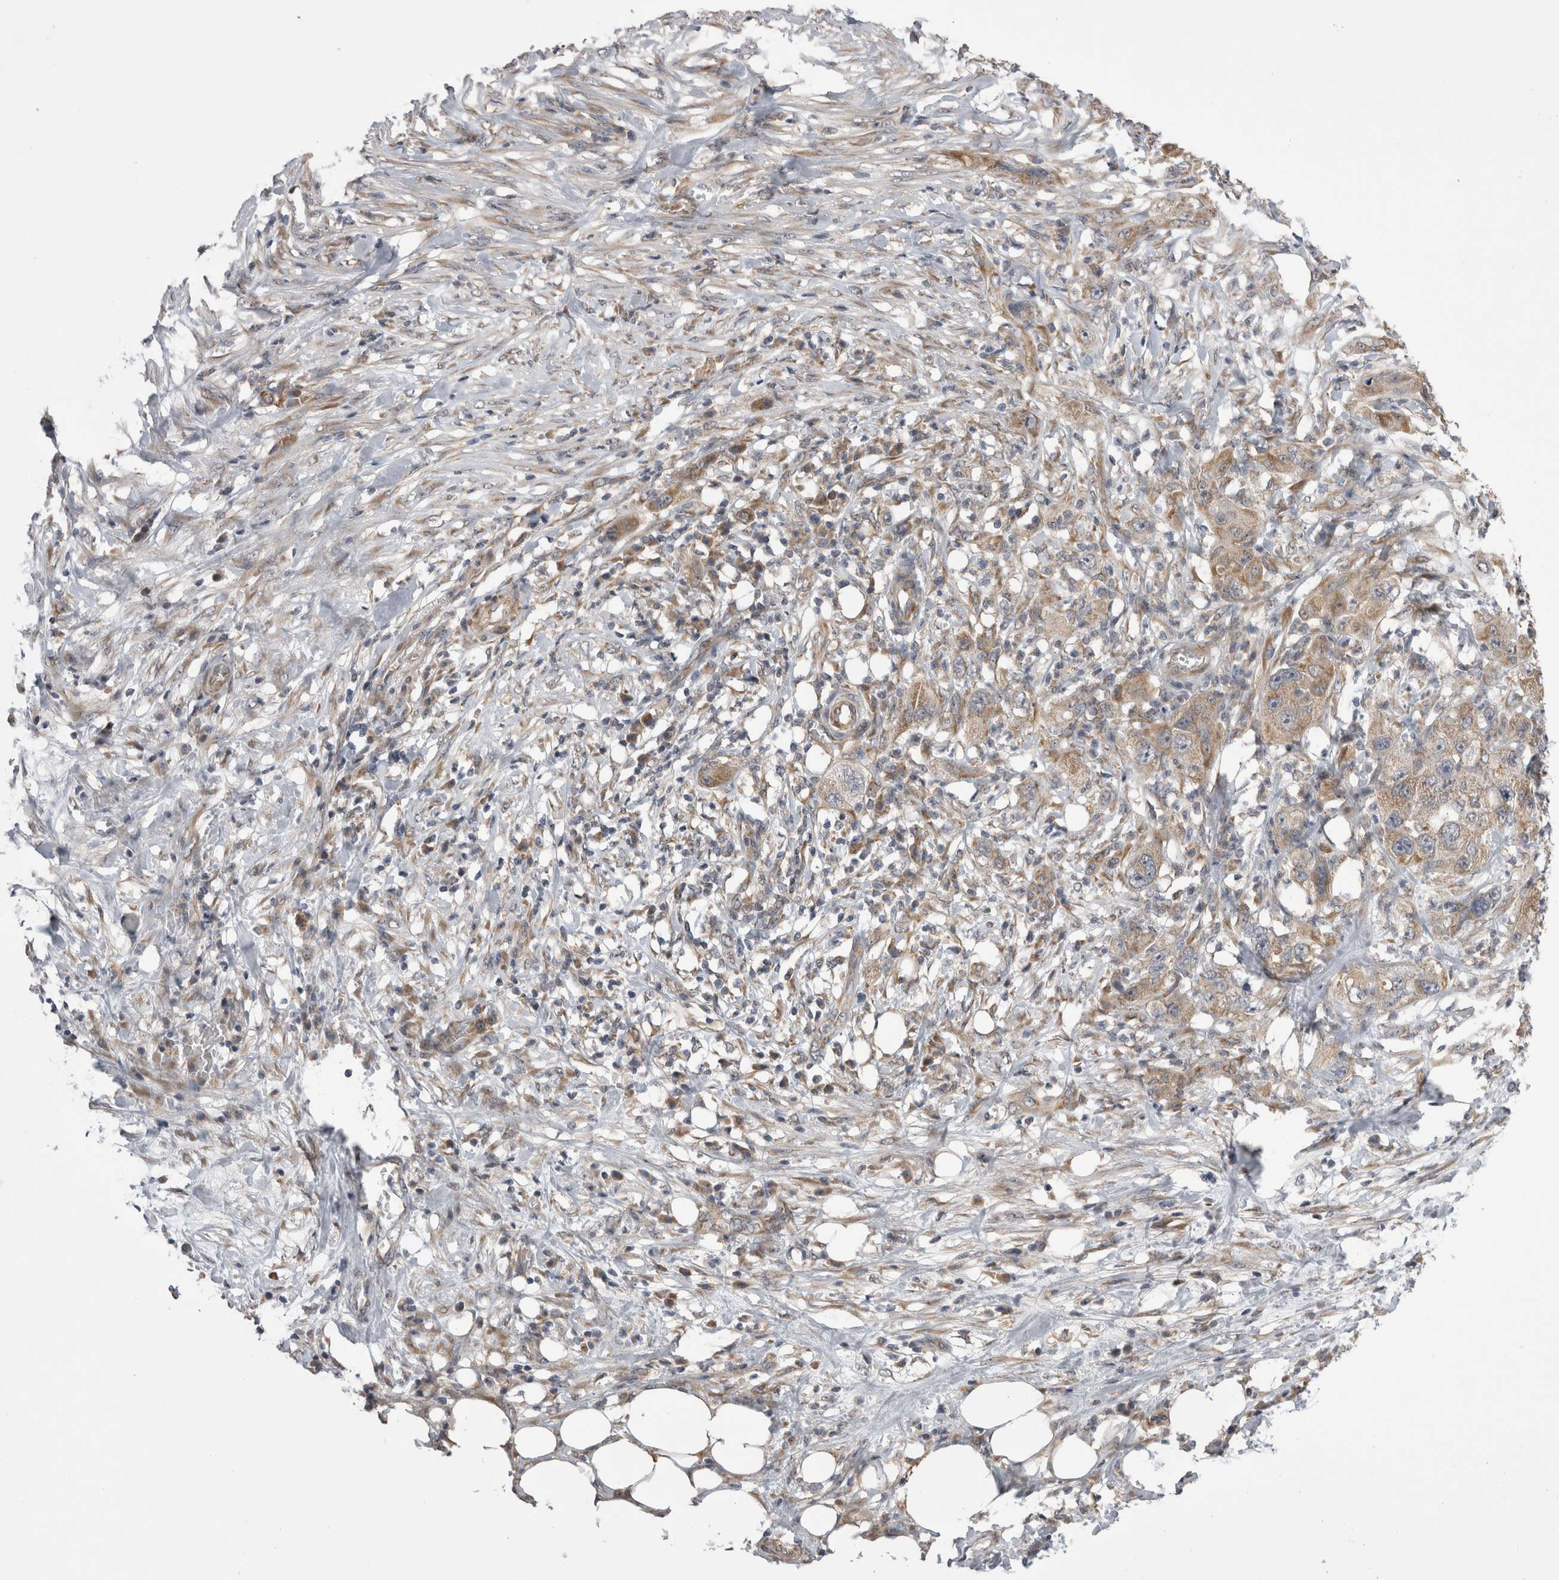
{"staining": {"intensity": "weak", "quantity": ">75%", "location": "cytoplasmic/membranous"}, "tissue": "pancreatic cancer", "cell_type": "Tumor cells", "image_type": "cancer", "snomed": [{"axis": "morphology", "description": "Adenocarcinoma, NOS"}, {"axis": "topography", "description": "Pancreas"}], "caption": "Pancreatic cancer (adenocarcinoma) stained with DAB IHC demonstrates low levels of weak cytoplasmic/membranous expression in approximately >75% of tumor cells. Immunohistochemistry (ihc) stains the protein in brown and the nuclei are stained blue.", "gene": "ARHGAP29", "patient": {"sex": "female", "age": 78}}